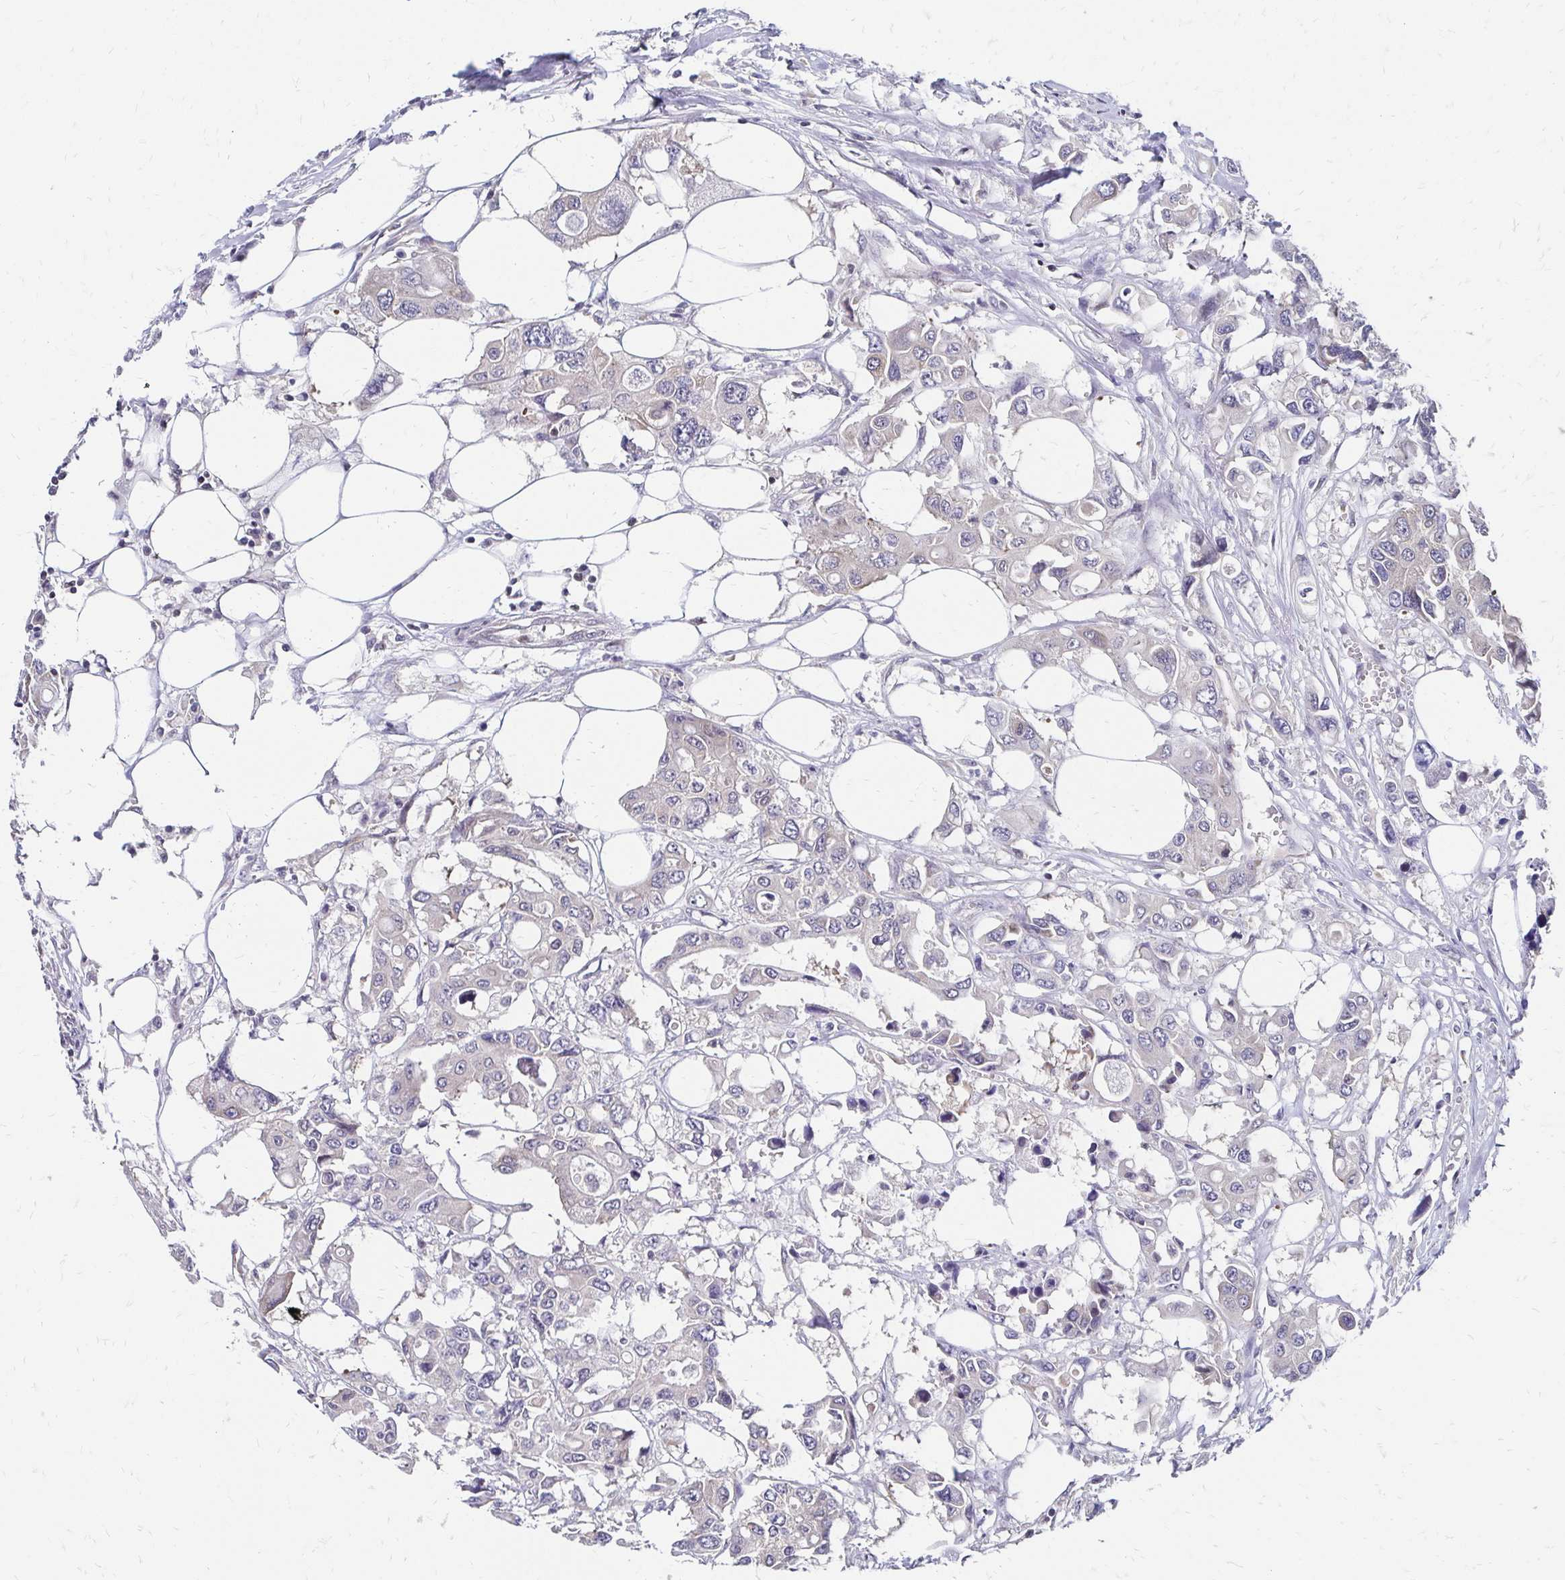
{"staining": {"intensity": "negative", "quantity": "none", "location": "none"}, "tissue": "colorectal cancer", "cell_type": "Tumor cells", "image_type": "cancer", "snomed": [{"axis": "morphology", "description": "Adenocarcinoma, NOS"}, {"axis": "topography", "description": "Colon"}], "caption": "This is an immunohistochemistry (IHC) photomicrograph of human adenocarcinoma (colorectal). There is no staining in tumor cells.", "gene": "CBX7", "patient": {"sex": "male", "age": 77}}